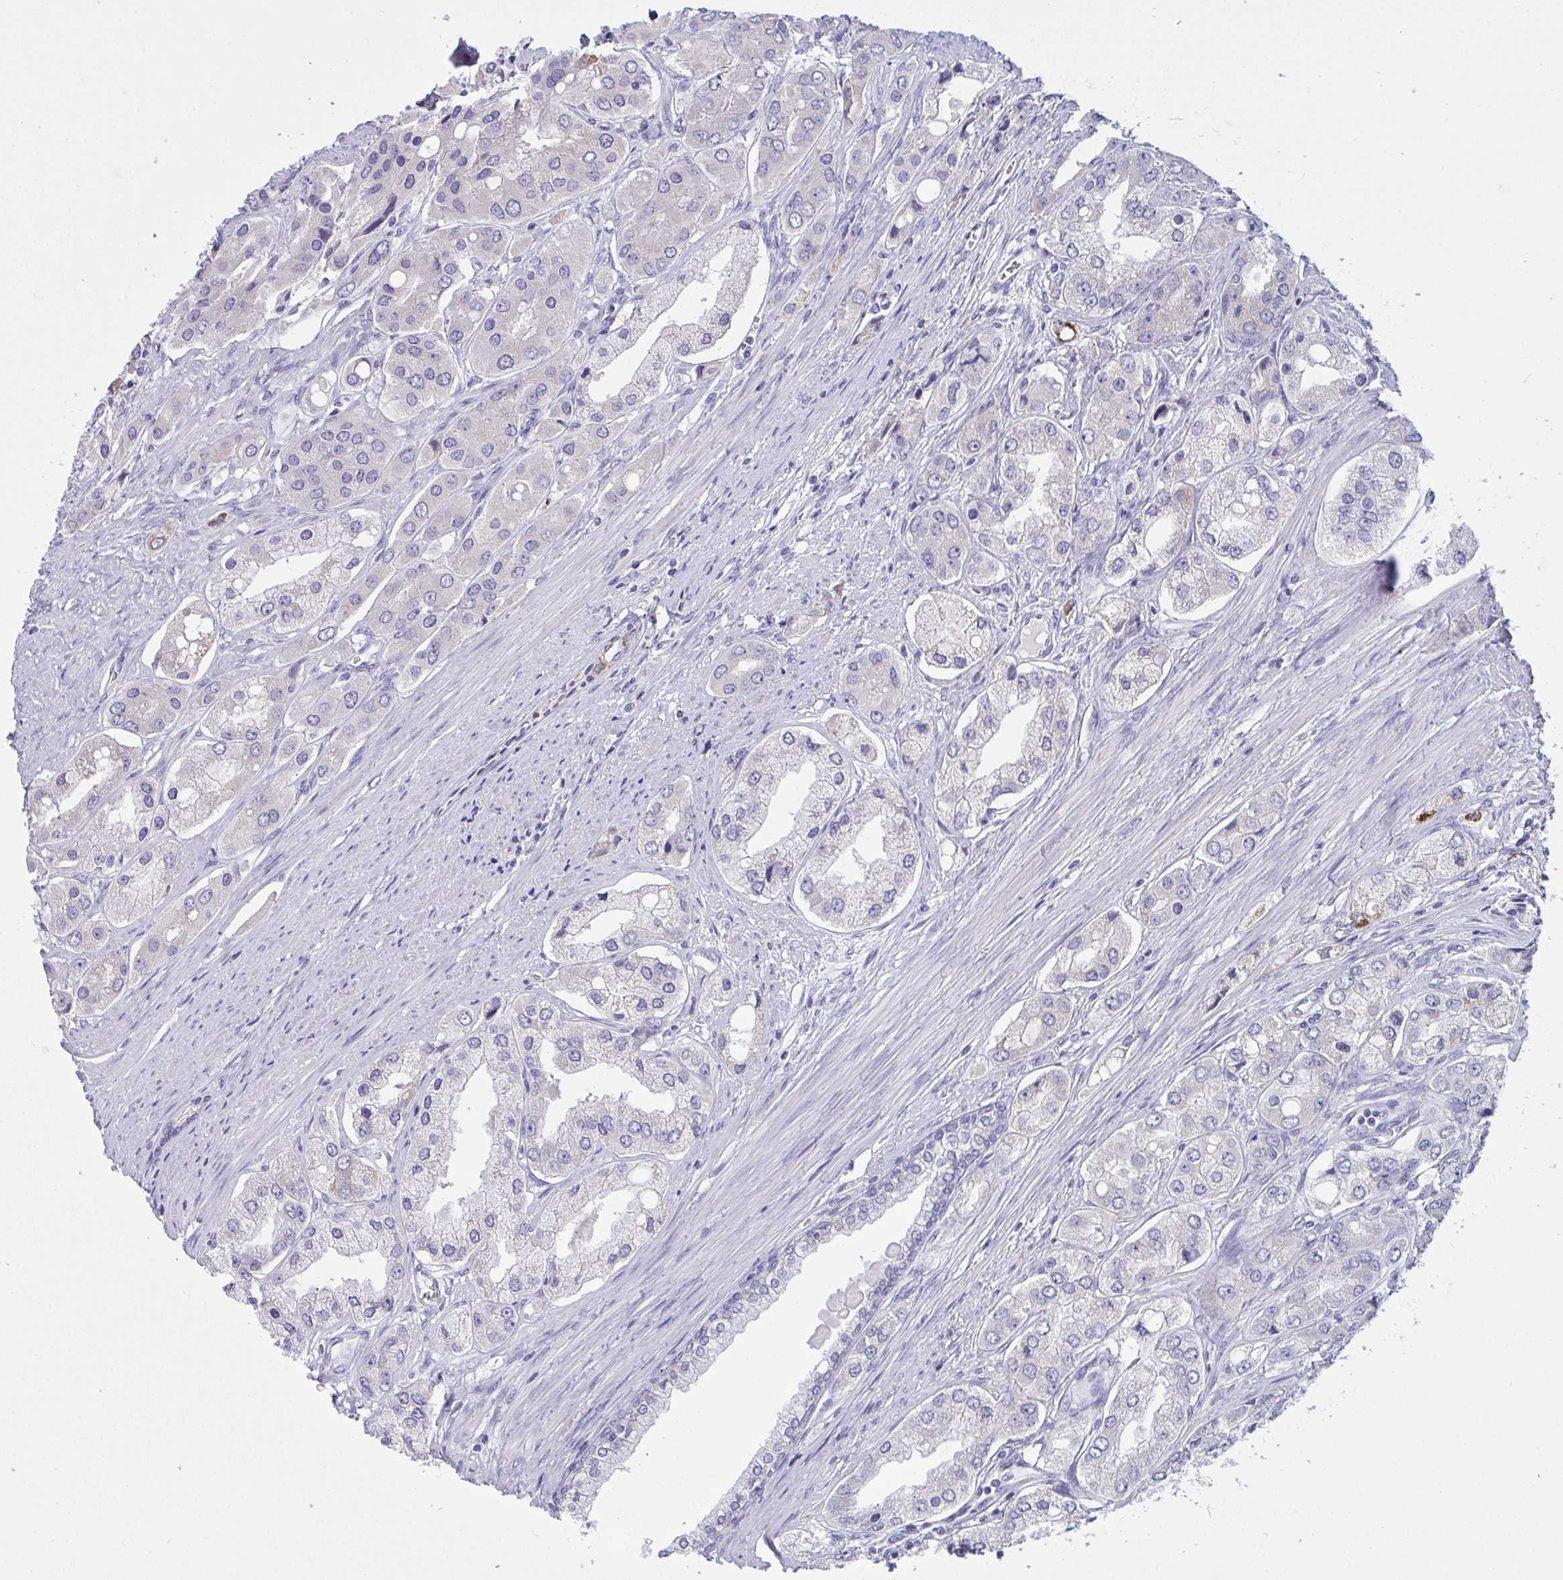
{"staining": {"intensity": "negative", "quantity": "none", "location": "none"}, "tissue": "prostate cancer", "cell_type": "Tumor cells", "image_type": "cancer", "snomed": [{"axis": "morphology", "description": "Adenocarcinoma, Low grade"}, {"axis": "topography", "description": "Prostate"}], "caption": "Immunohistochemistry of prostate cancer (adenocarcinoma (low-grade)) shows no expression in tumor cells.", "gene": "SEMA6B", "patient": {"sex": "male", "age": 69}}